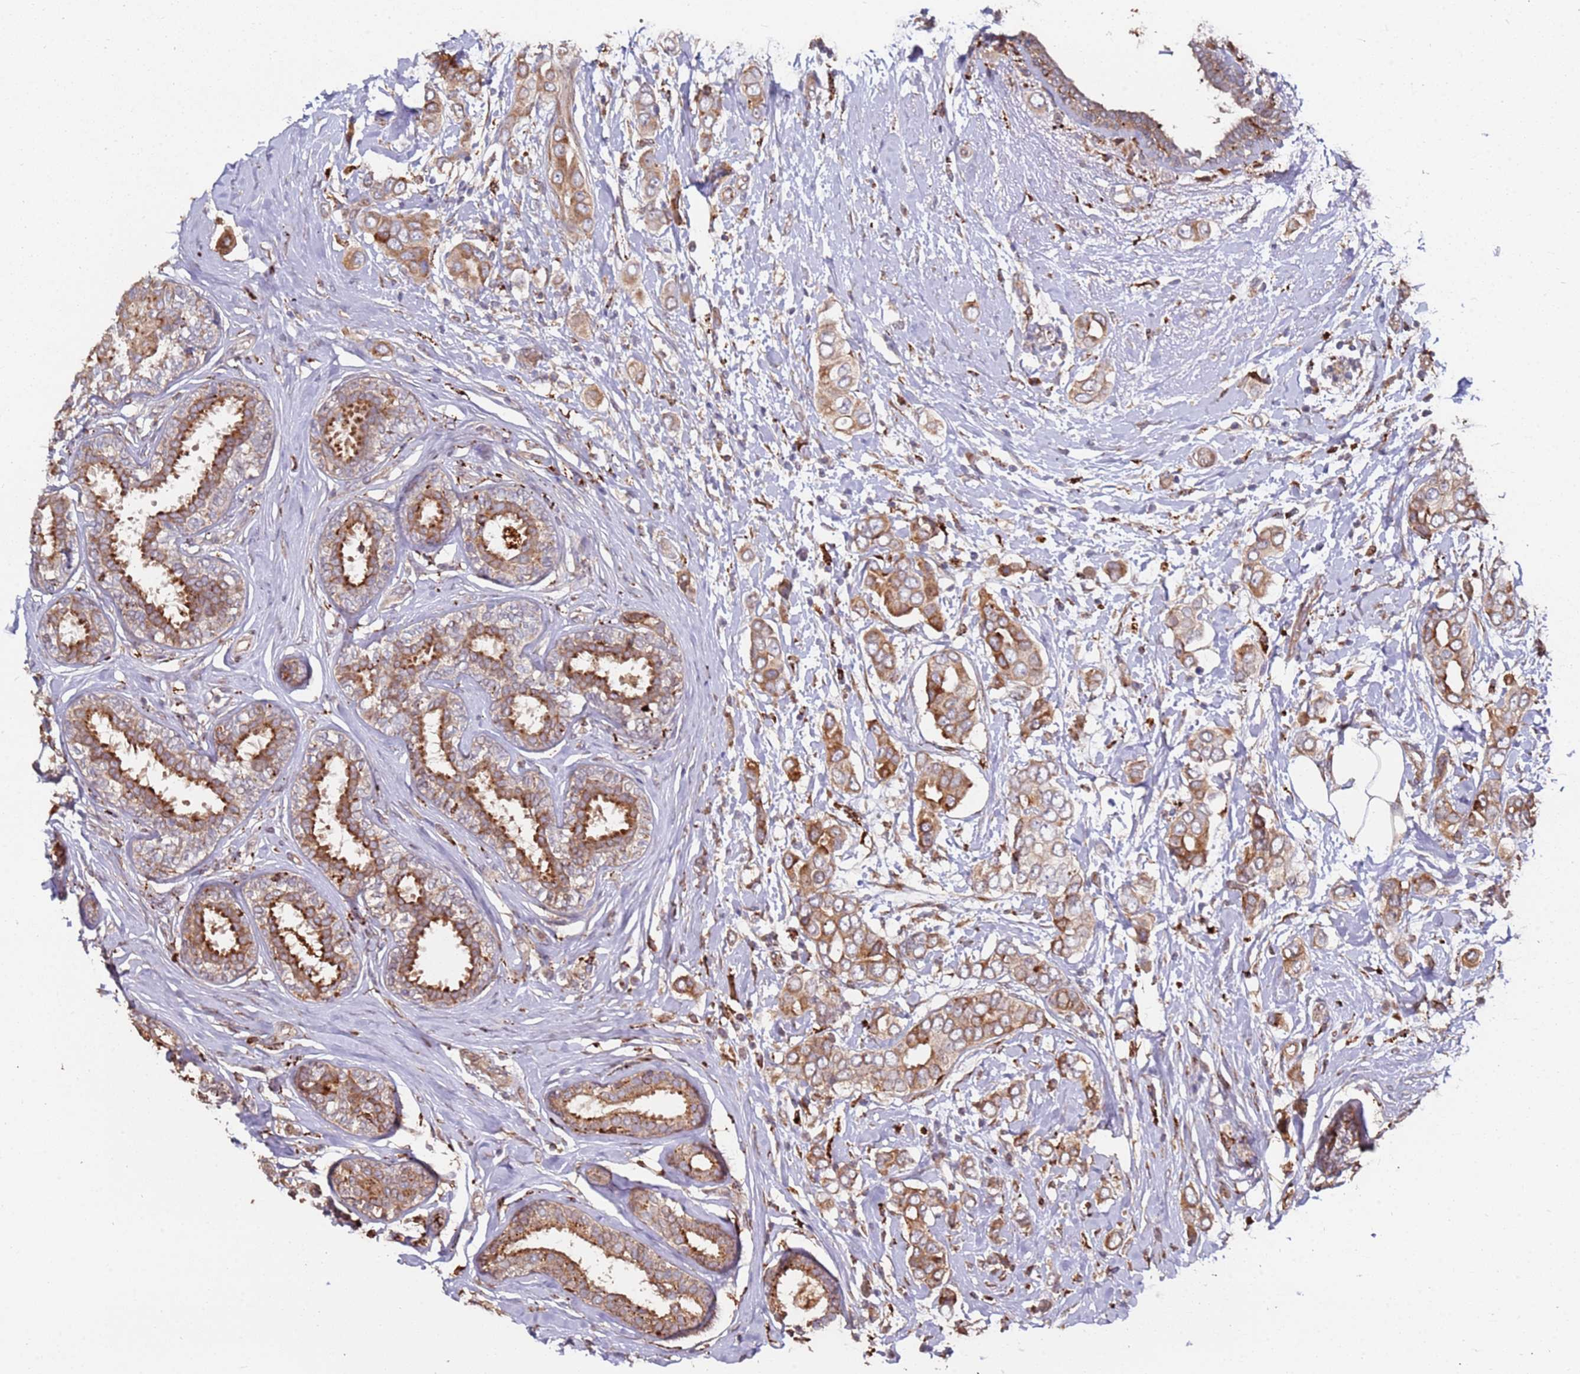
{"staining": {"intensity": "moderate", "quantity": ">75%", "location": "cytoplasmic/membranous"}, "tissue": "breast cancer", "cell_type": "Tumor cells", "image_type": "cancer", "snomed": [{"axis": "morphology", "description": "Lobular carcinoma"}, {"axis": "topography", "description": "Breast"}], "caption": "A brown stain labels moderate cytoplasmic/membranous staining of a protein in breast lobular carcinoma tumor cells.", "gene": "LACC1", "patient": {"sex": "female", "age": 51}}